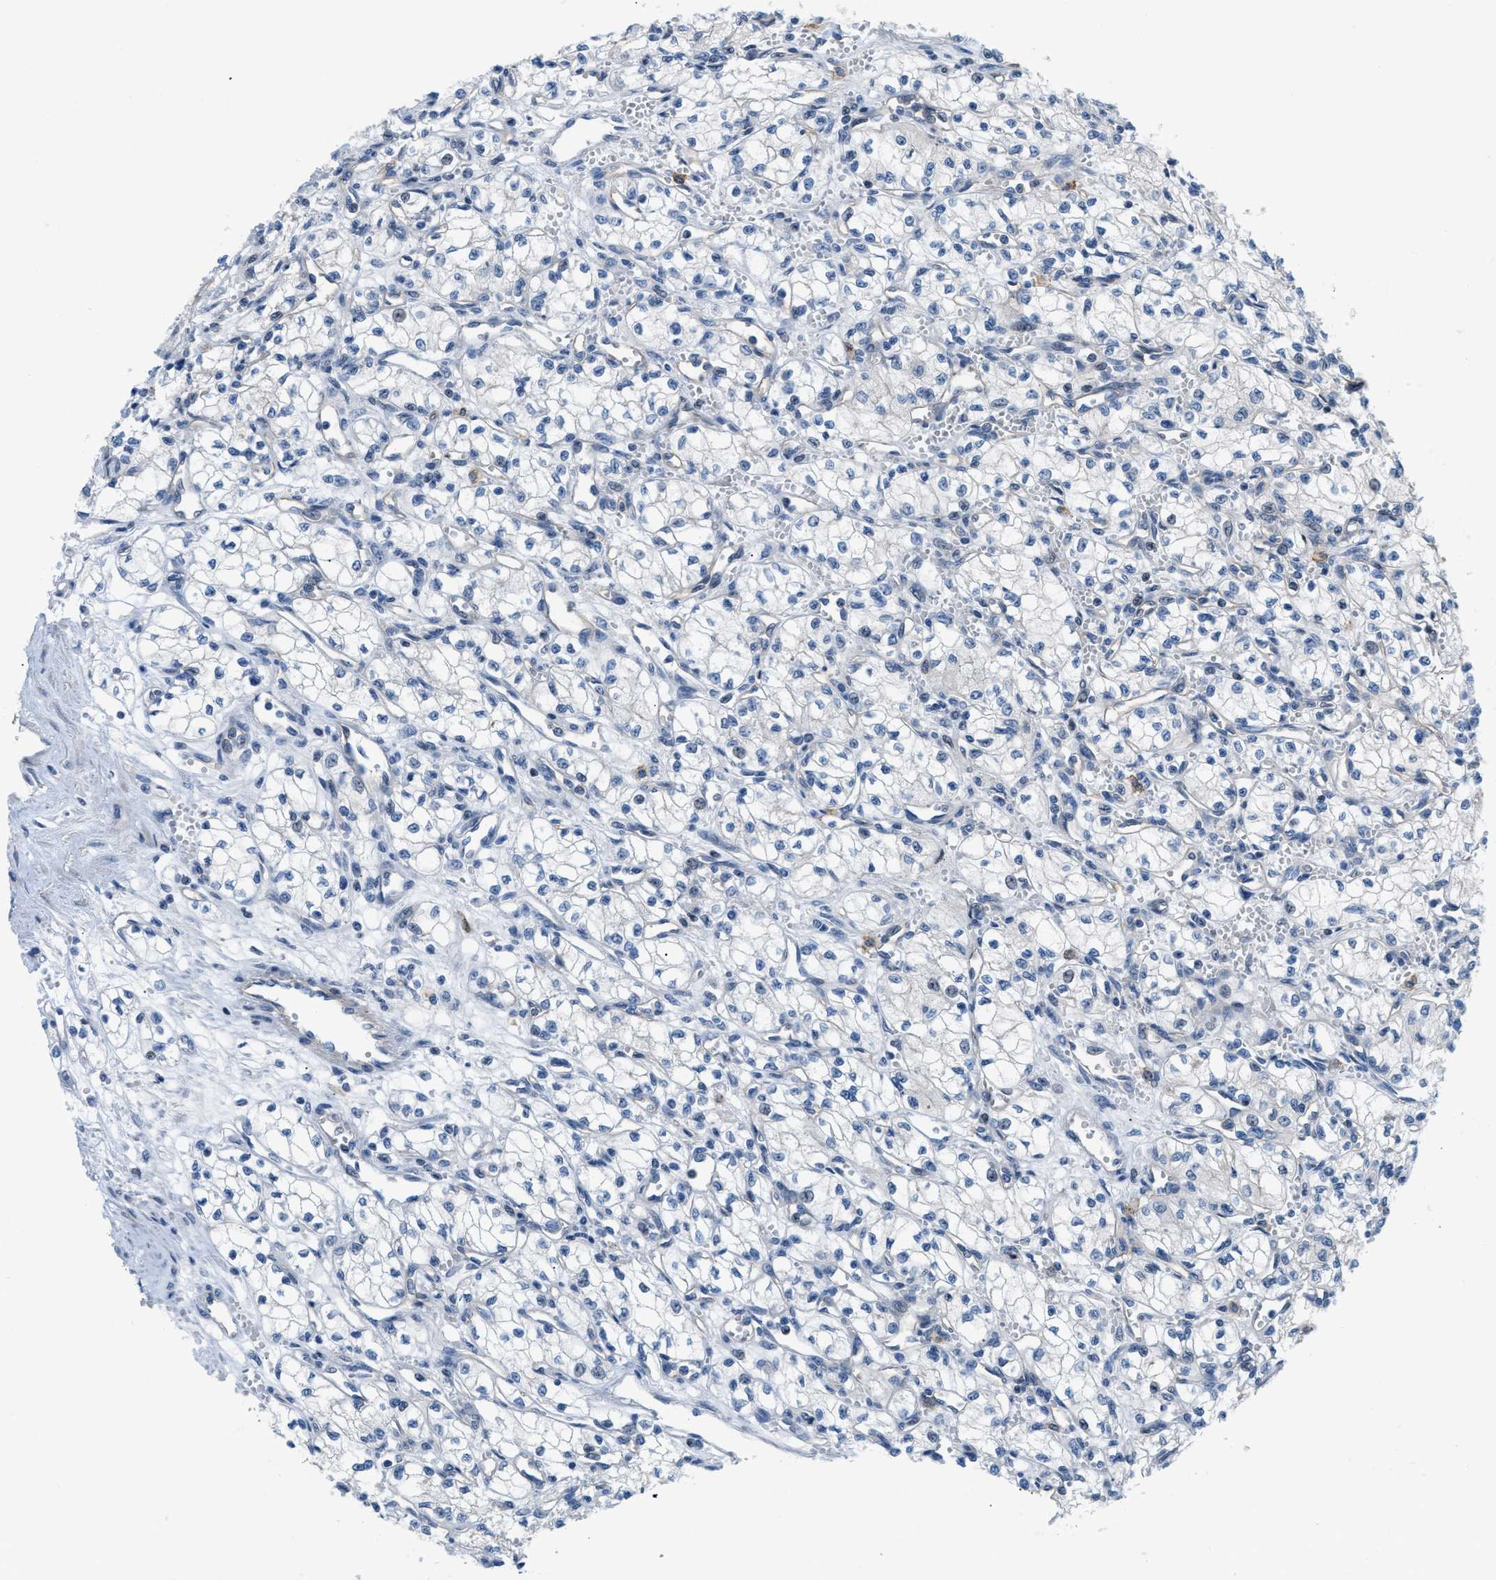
{"staining": {"intensity": "negative", "quantity": "none", "location": "none"}, "tissue": "renal cancer", "cell_type": "Tumor cells", "image_type": "cancer", "snomed": [{"axis": "morphology", "description": "Normal tissue, NOS"}, {"axis": "morphology", "description": "Adenocarcinoma, NOS"}, {"axis": "topography", "description": "Kidney"}], "caption": "Tumor cells are negative for protein expression in human renal adenocarcinoma. The staining is performed using DAB (3,3'-diaminobenzidine) brown chromogen with nuclei counter-stained in using hematoxylin.", "gene": "FDCSP", "patient": {"sex": "male", "age": 59}}